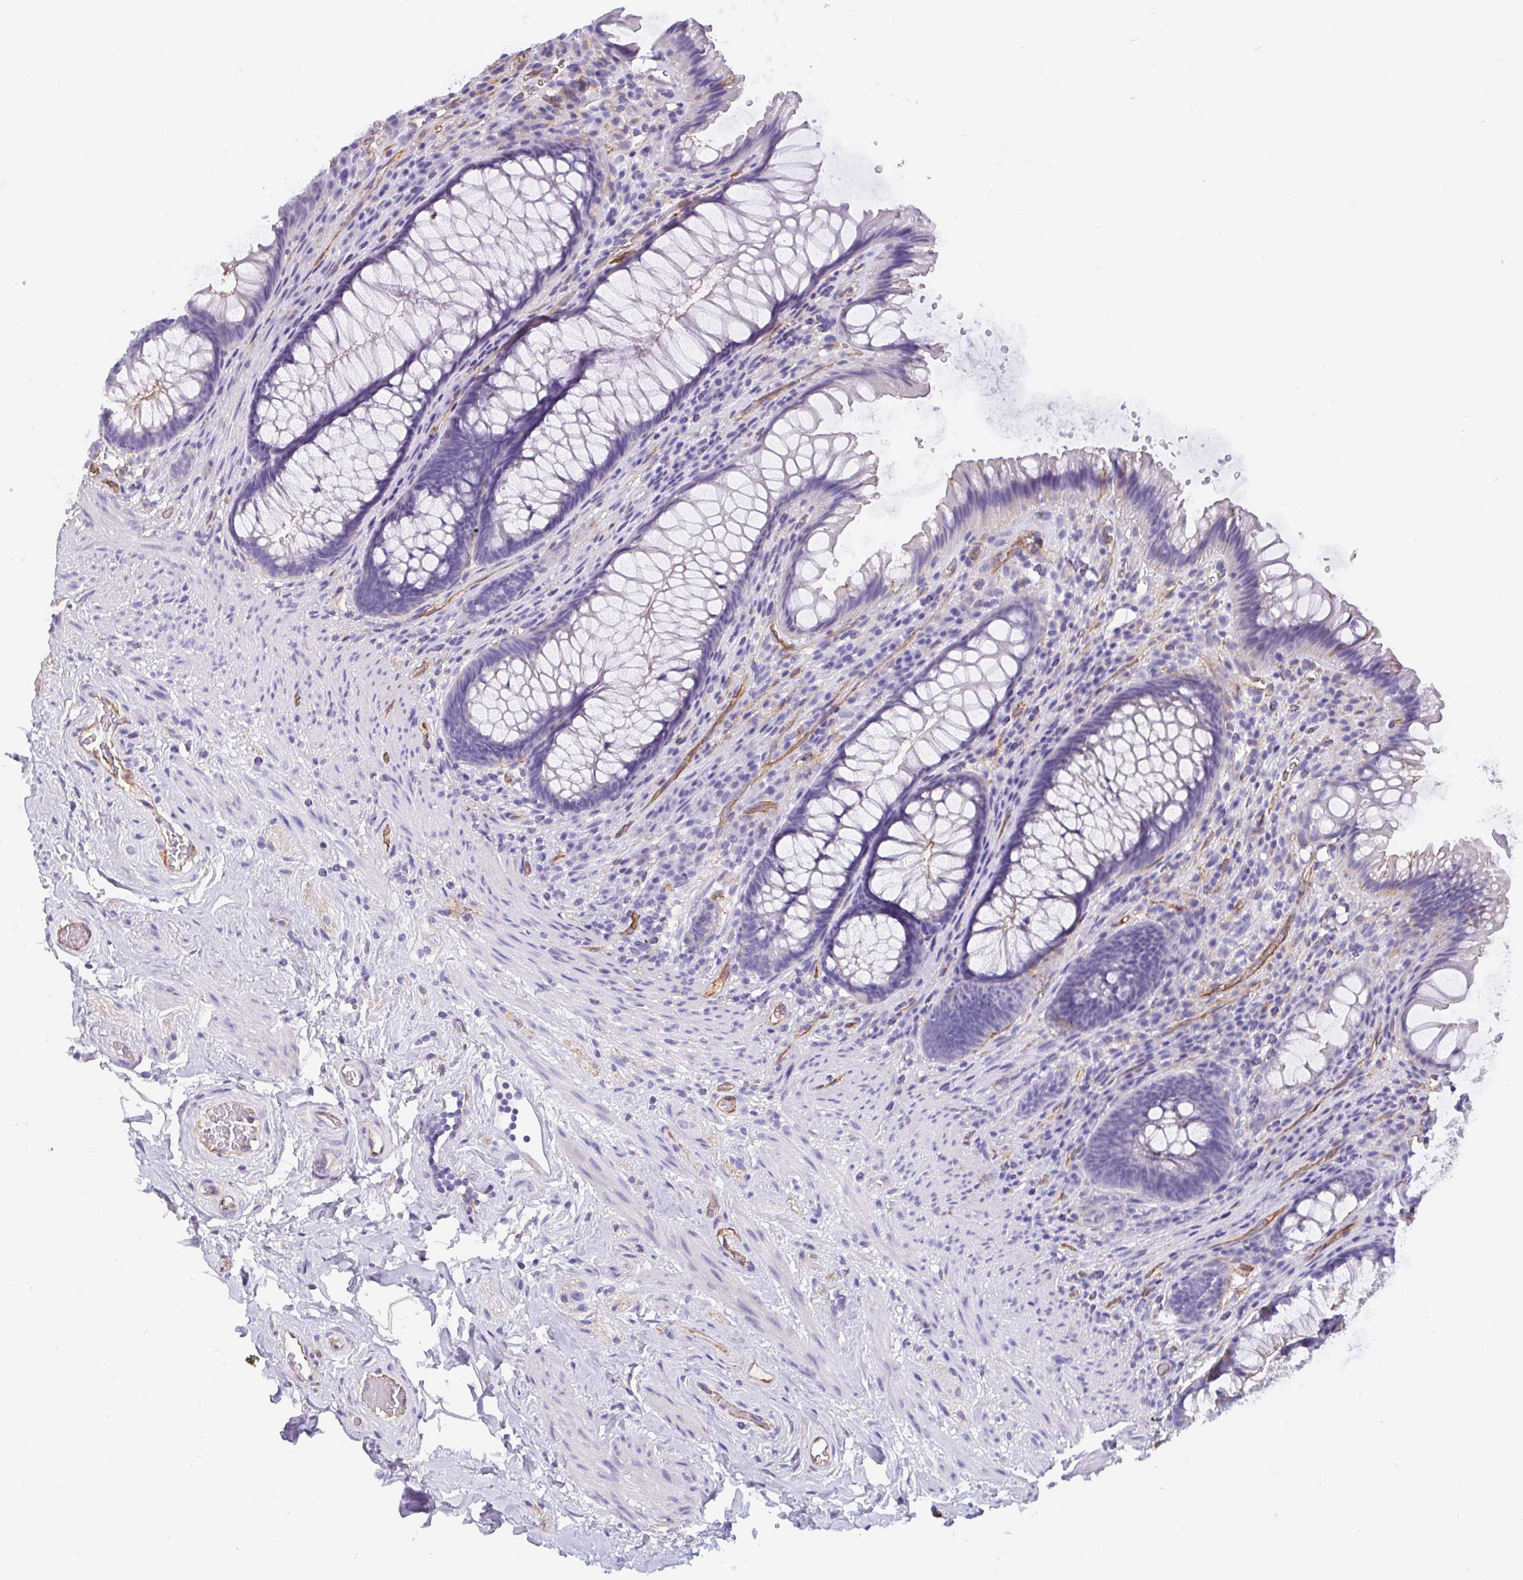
{"staining": {"intensity": "negative", "quantity": "none", "location": "none"}, "tissue": "rectum", "cell_type": "Glandular cells", "image_type": "normal", "snomed": [{"axis": "morphology", "description": "Normal tissue, NOS"}, {"axis": "topography", "description": "Rectum"}], "caption": "A high-resolution histopathology image shows immunohistochemistry (IHC) staining of normal rectum, which displays no significant staining in glandular cells. (Stains: DAB IHC with hematoxylin counter stain, Microscopy: brightfield microscopy at high magnification).", "gene": "LIMCH1", "patient": {"sex": "male", "age": 53}}